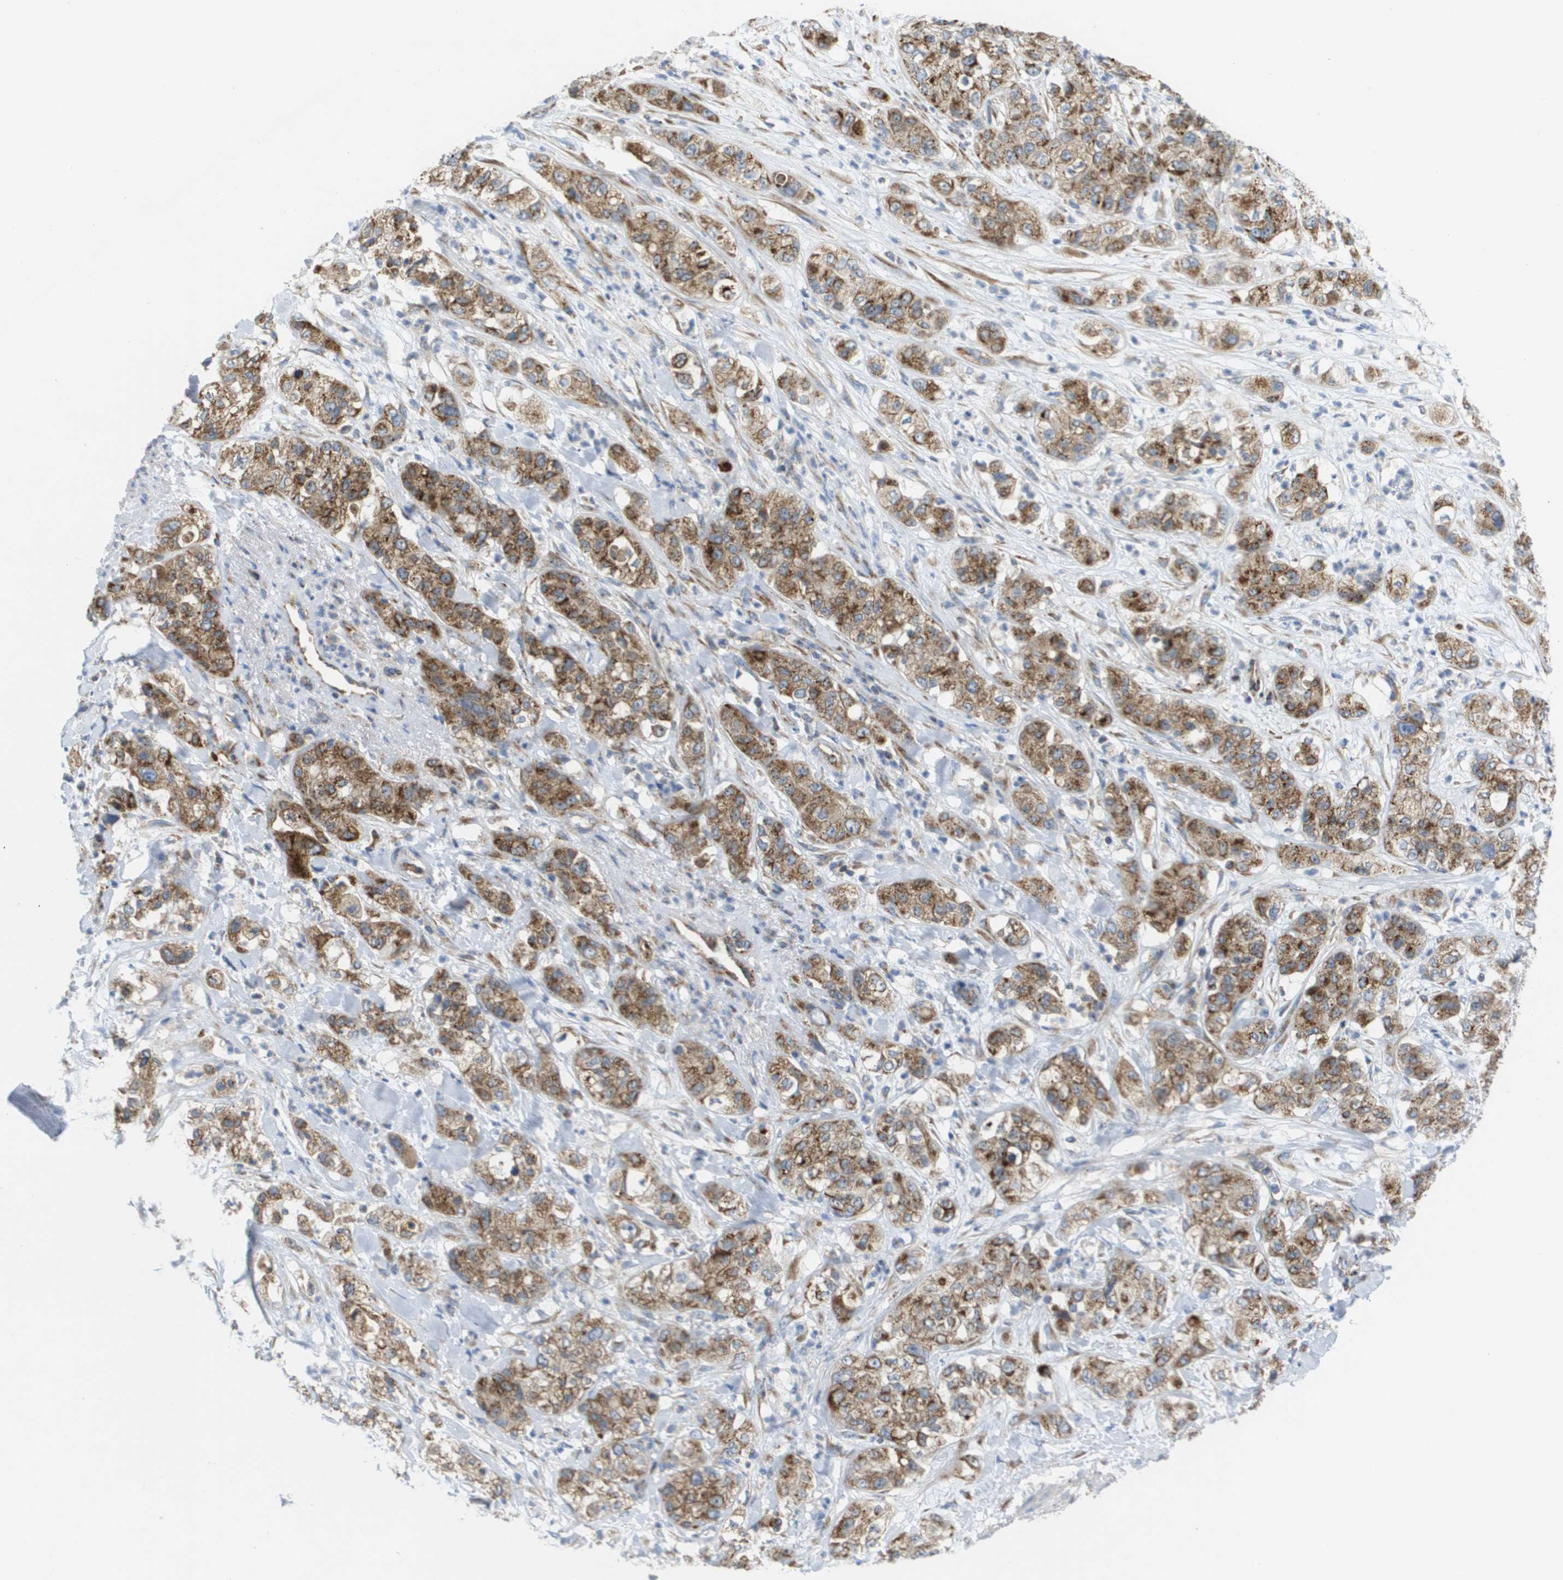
{"staining": {"intensity": "moderate", "quantity": ">75%", "location": "cytoplasmic/membranous"}, "tissue": "pancreatic cancer", "cell_type": "Tumor cells", "image_type": "cancer", "snomed": [{"axis": "morphology", "description": "Adenocarcinoma, NOS"}, {"axis": "topography", "description": "Pancreas"}], "caption": "Tumor cells exhibit medium levels of moderate cytoplasmic/membranous expression in about >75% of cells in human pancreatic adenocarcinoma.", "gene": "FIS1", "patient": {"sex": "female", "age": 78}}